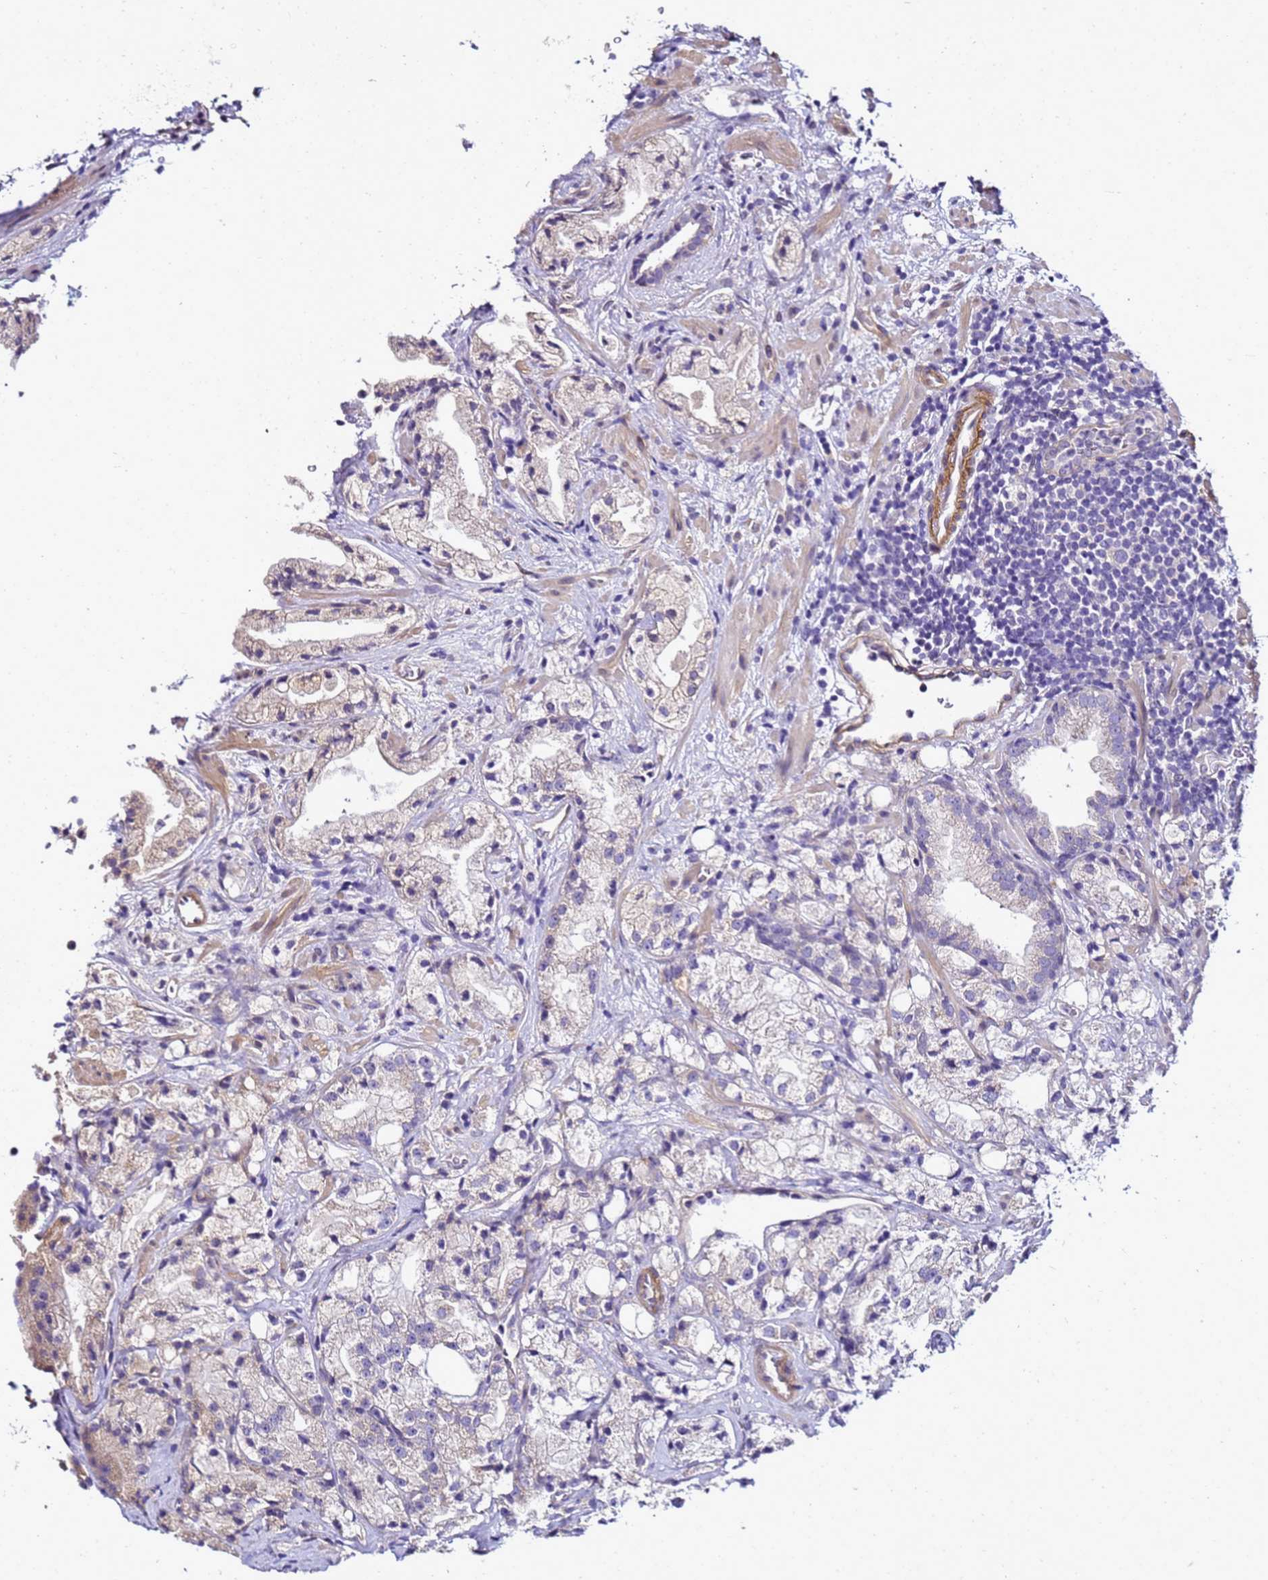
{"staining": {"intensity": "negative", "quantity": "none", "location": "none"}, "tissue": "prostate cancer", "cell_type": "Tumor cells", "image_type": "cancer", "snomed": [{"axis": "morphology", "description": "Adenocarcinoma, High grade"}, {"axis": "topography", "description": "Prostate"}], "caption": "Tumor cells are negative for protein expression in human adenocarcinoma (high-grade) (prostate). Brightfield microscopy of IHC stained with DAB (3,3'-diaminobenzidine) (brown) and hematoxylin (blue), captured at high magnification.", "gene": "FAM166B", "patient": {"sex": "male", "age": 64}}